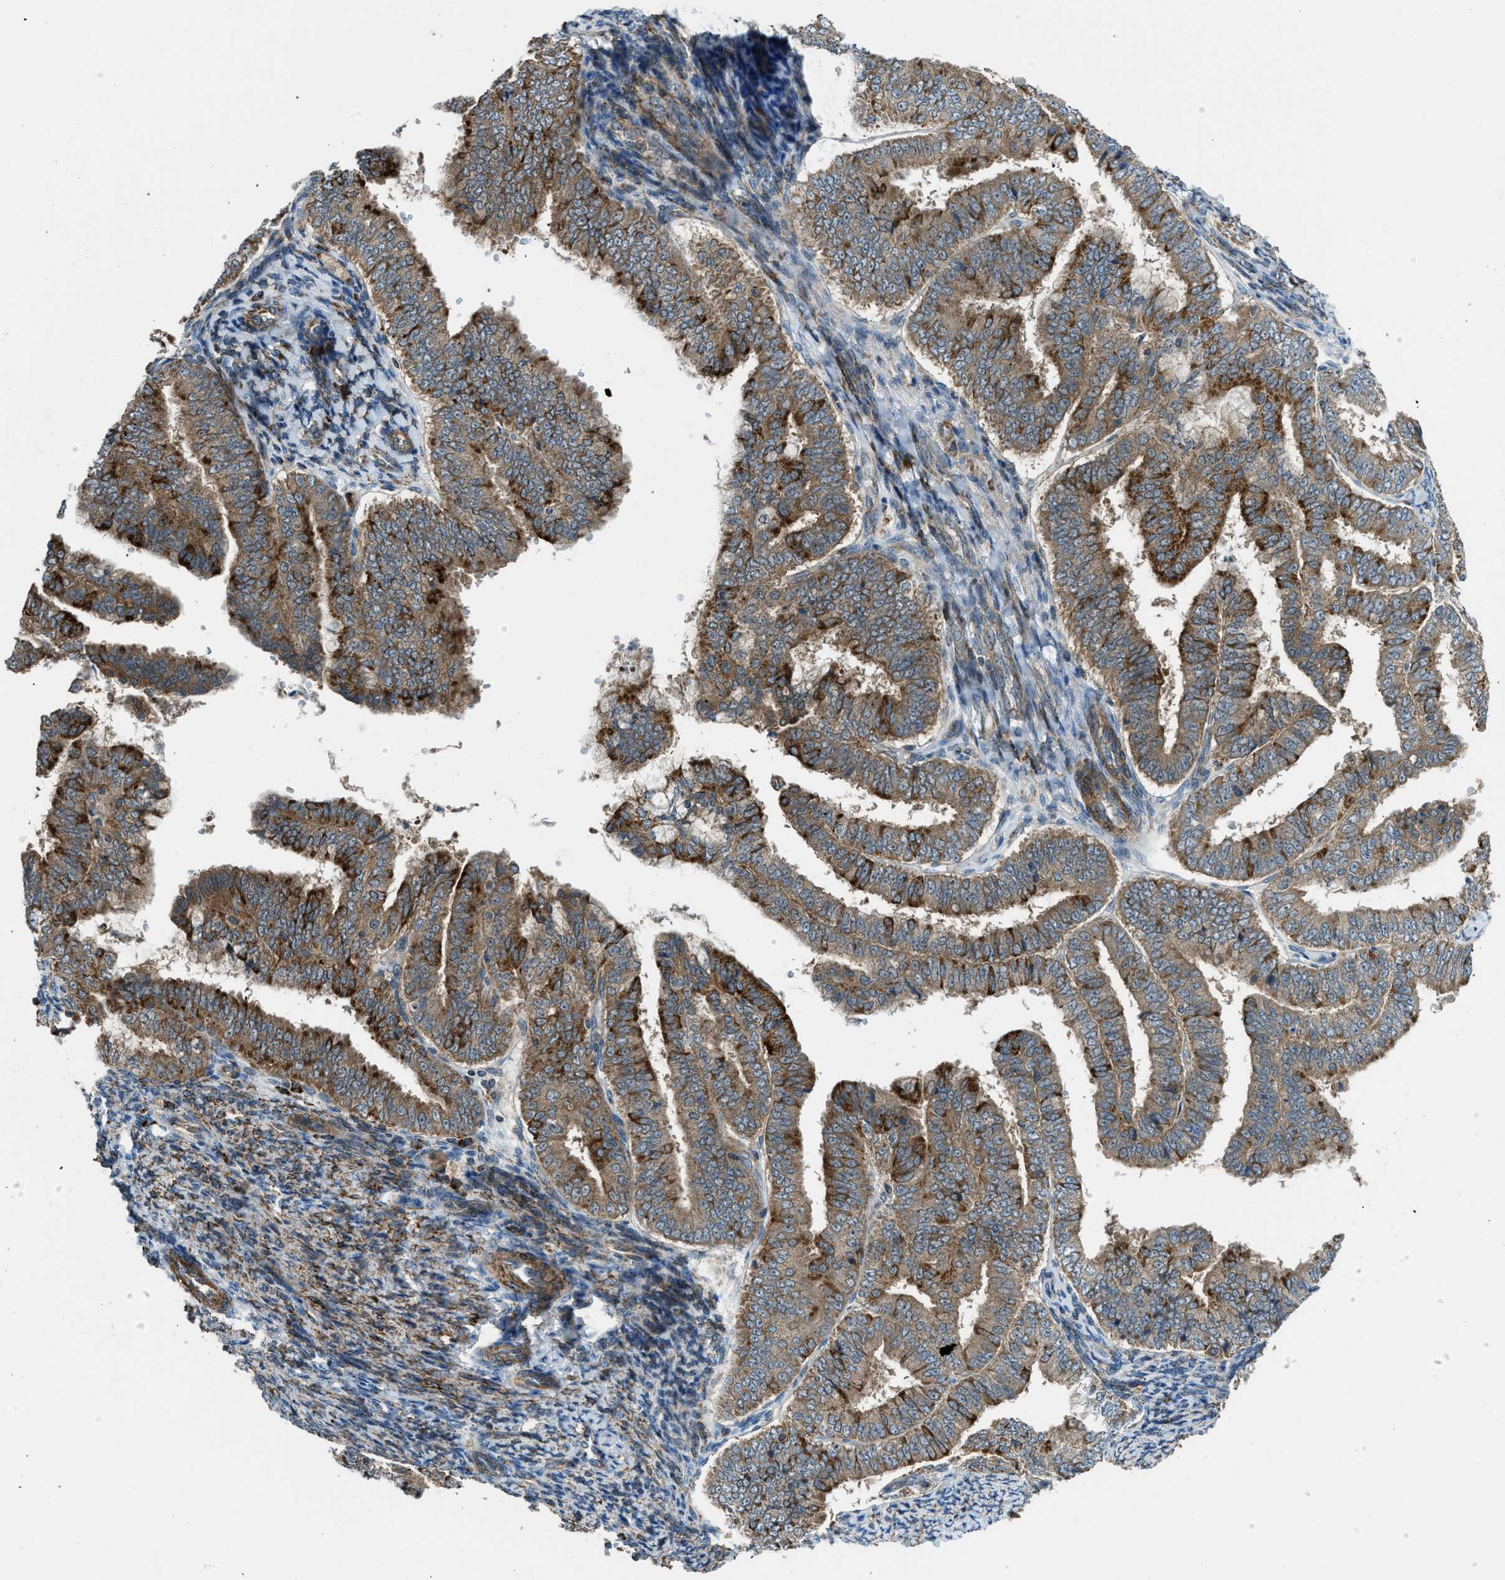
{"staining": {"intensity": "moderate", "quantity": ">75%", "location": "cytoplasmic/membranous"}, "tissue": "endometrial cancer", "cell_type": "Tumor cells", "image_type": "cancer", "snomed": [{"axis": "morphology", "description": "Adenocarcinoma, NOS"}, {"axis": "topography", "description": "Endometrium"}], "caption": "This micrograph exhibits immunohistochemistry staining of endometrial adenocarcinoma, with medium moderate cytoplasmic/membranous expression in approximately >75% of tumor cells.", "gene": "SESN2", "patient": {"sex": "female", "age": 63}}